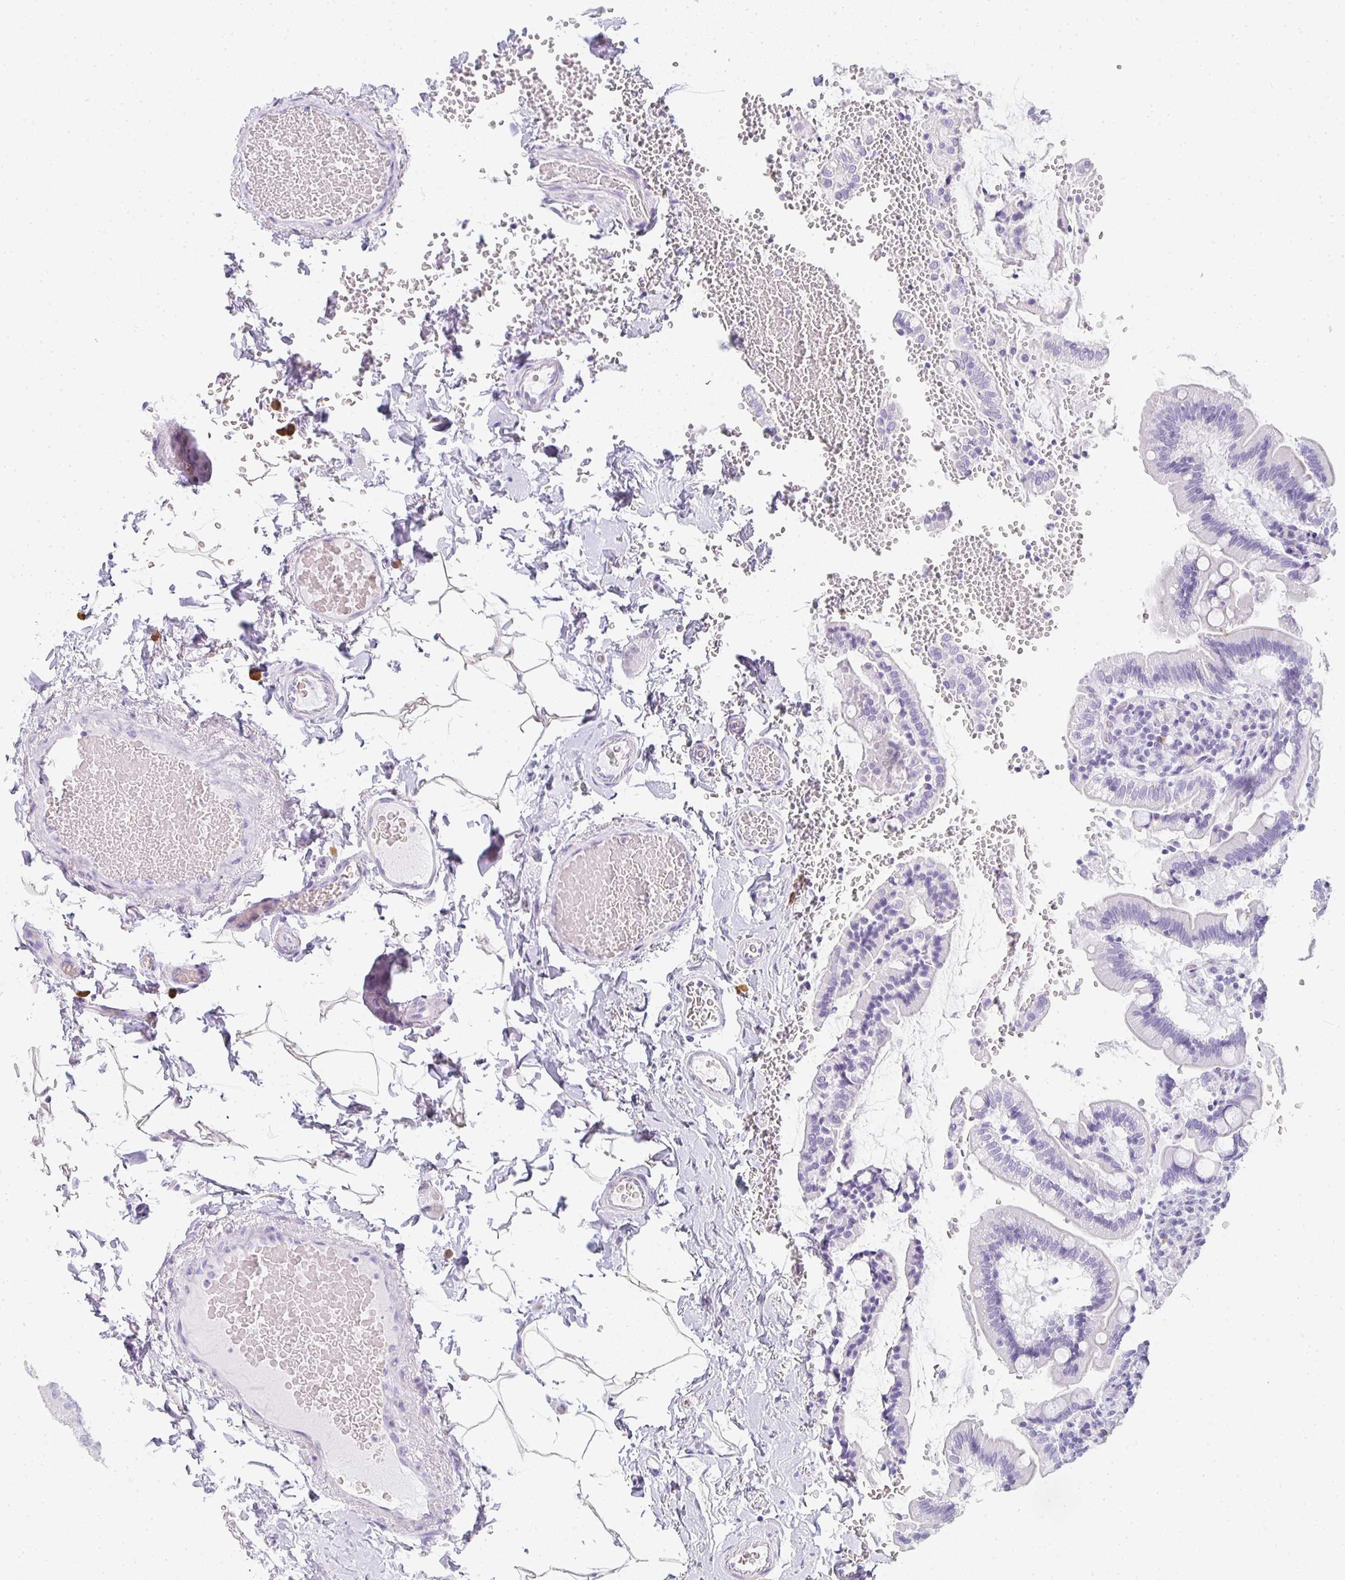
{"staining": {"intensity": "negative", "quantity": "none", "location": "none"}, "tissue": "small intestine", "cell_type": "Glandular cells", "image_type": "normal", "snomed": [{"axis": "morphology", "description": "Normal tissue, NOS"}, {"axis": "topography", "description": "Small intestine"}], "caption": "Small intestine was stained to show a protein in brown. There is no significant expression in glandular cells. (DAB (3,3'-diaminobenzidine) immunohistochemistry with hematoxylin counter stain).", "gene": "TPSD1", "patient": {"sex": "female", "age": 64}}